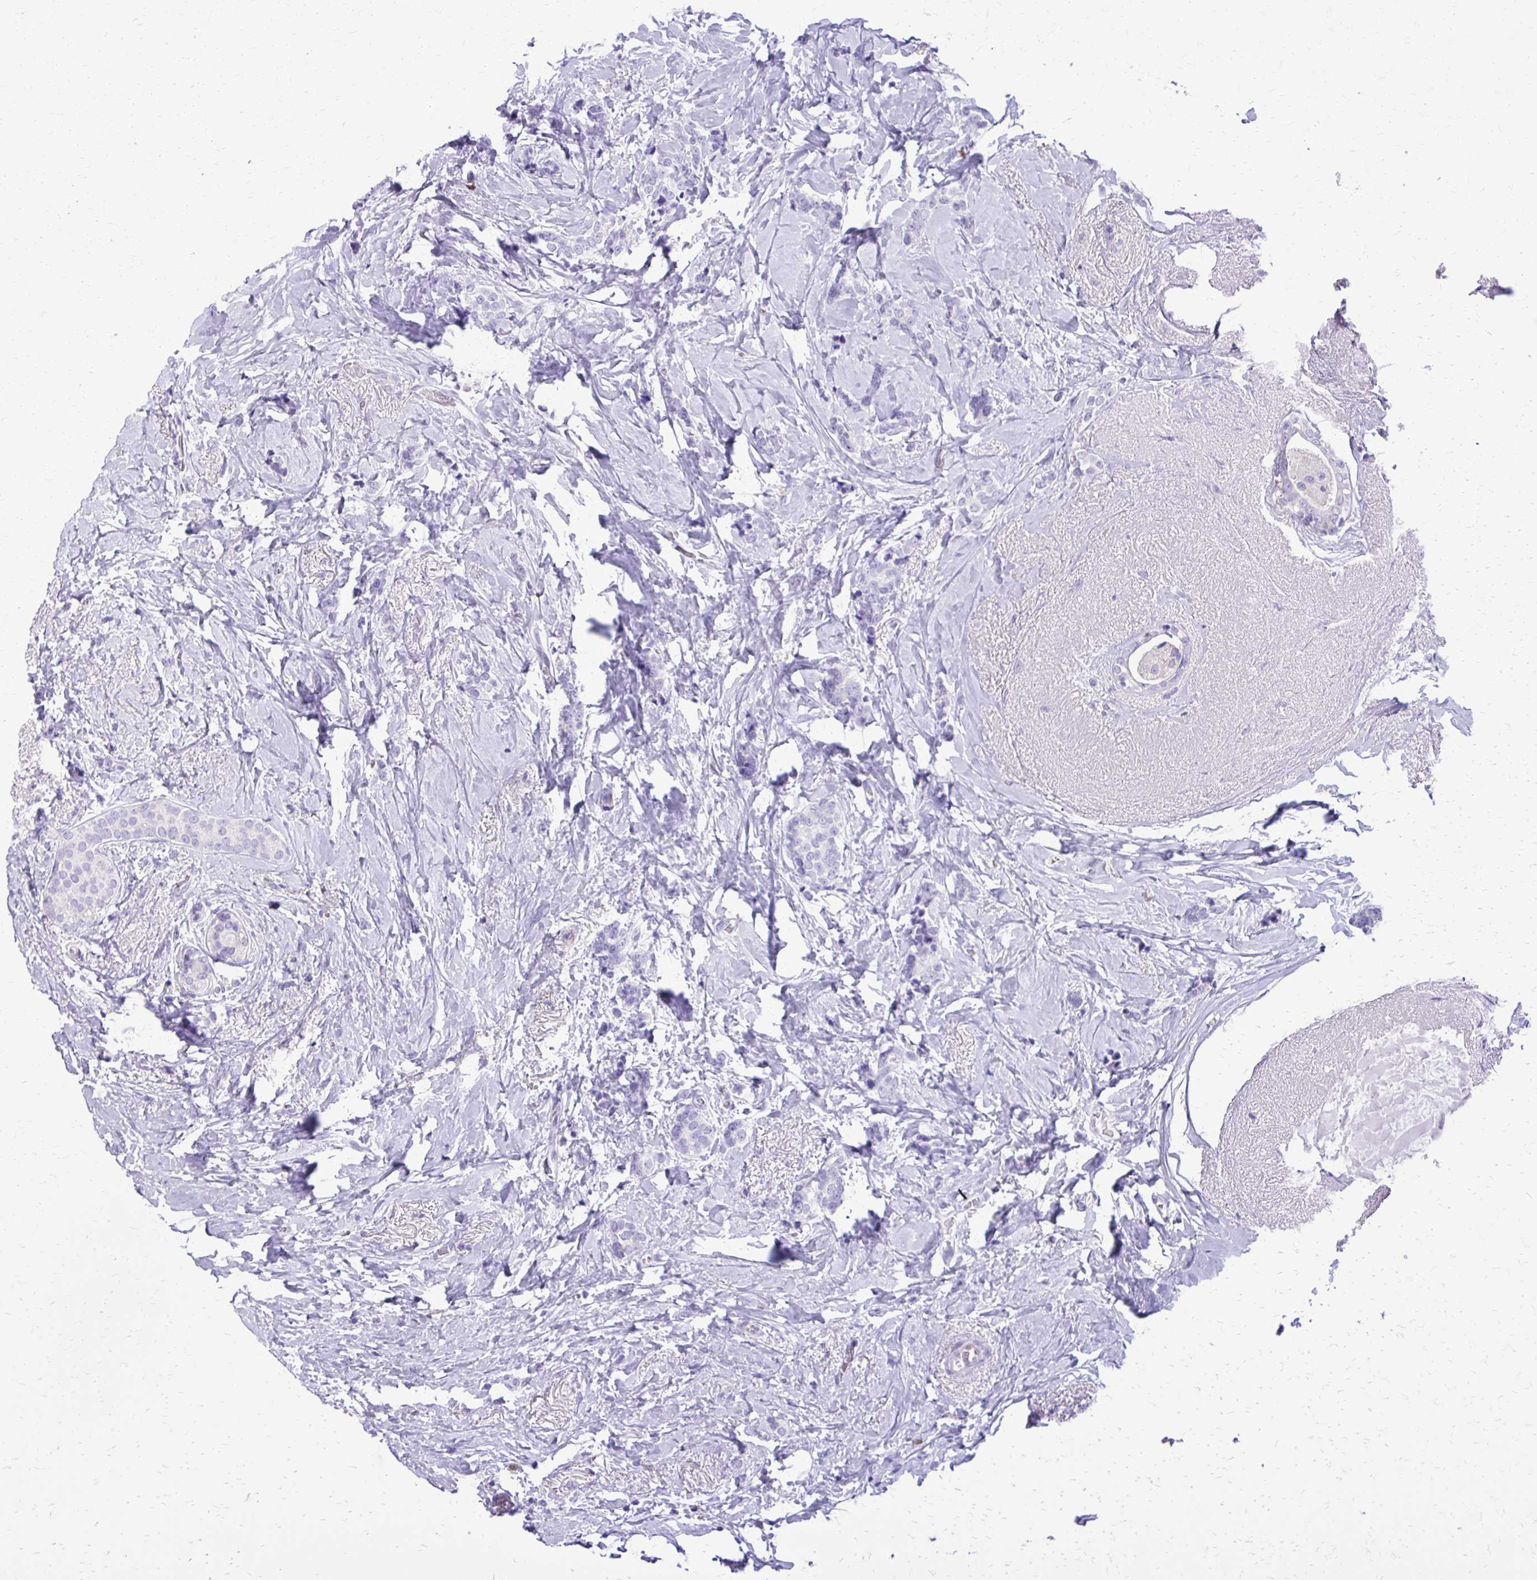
{"staining": {"intensity": "negative", "quantity": "none", "location": "none"}, "tissue": "breast cancer", "cell_type": "Tumor cells", "image_type": "cancer", "snomed": [{"axis": "morphology", "description": "Normal tissue, NOS"}, {"axis": "morphology", "description": "Duct carcinoma"}, {"axis": "topography", "description": "Breast"}], "caption": "DAB immunohistochemical staining of human breast cancer shows no significant staining in tumor cells.", "gene": "CAT", "patient": {"sex": "female", "age": 77}}